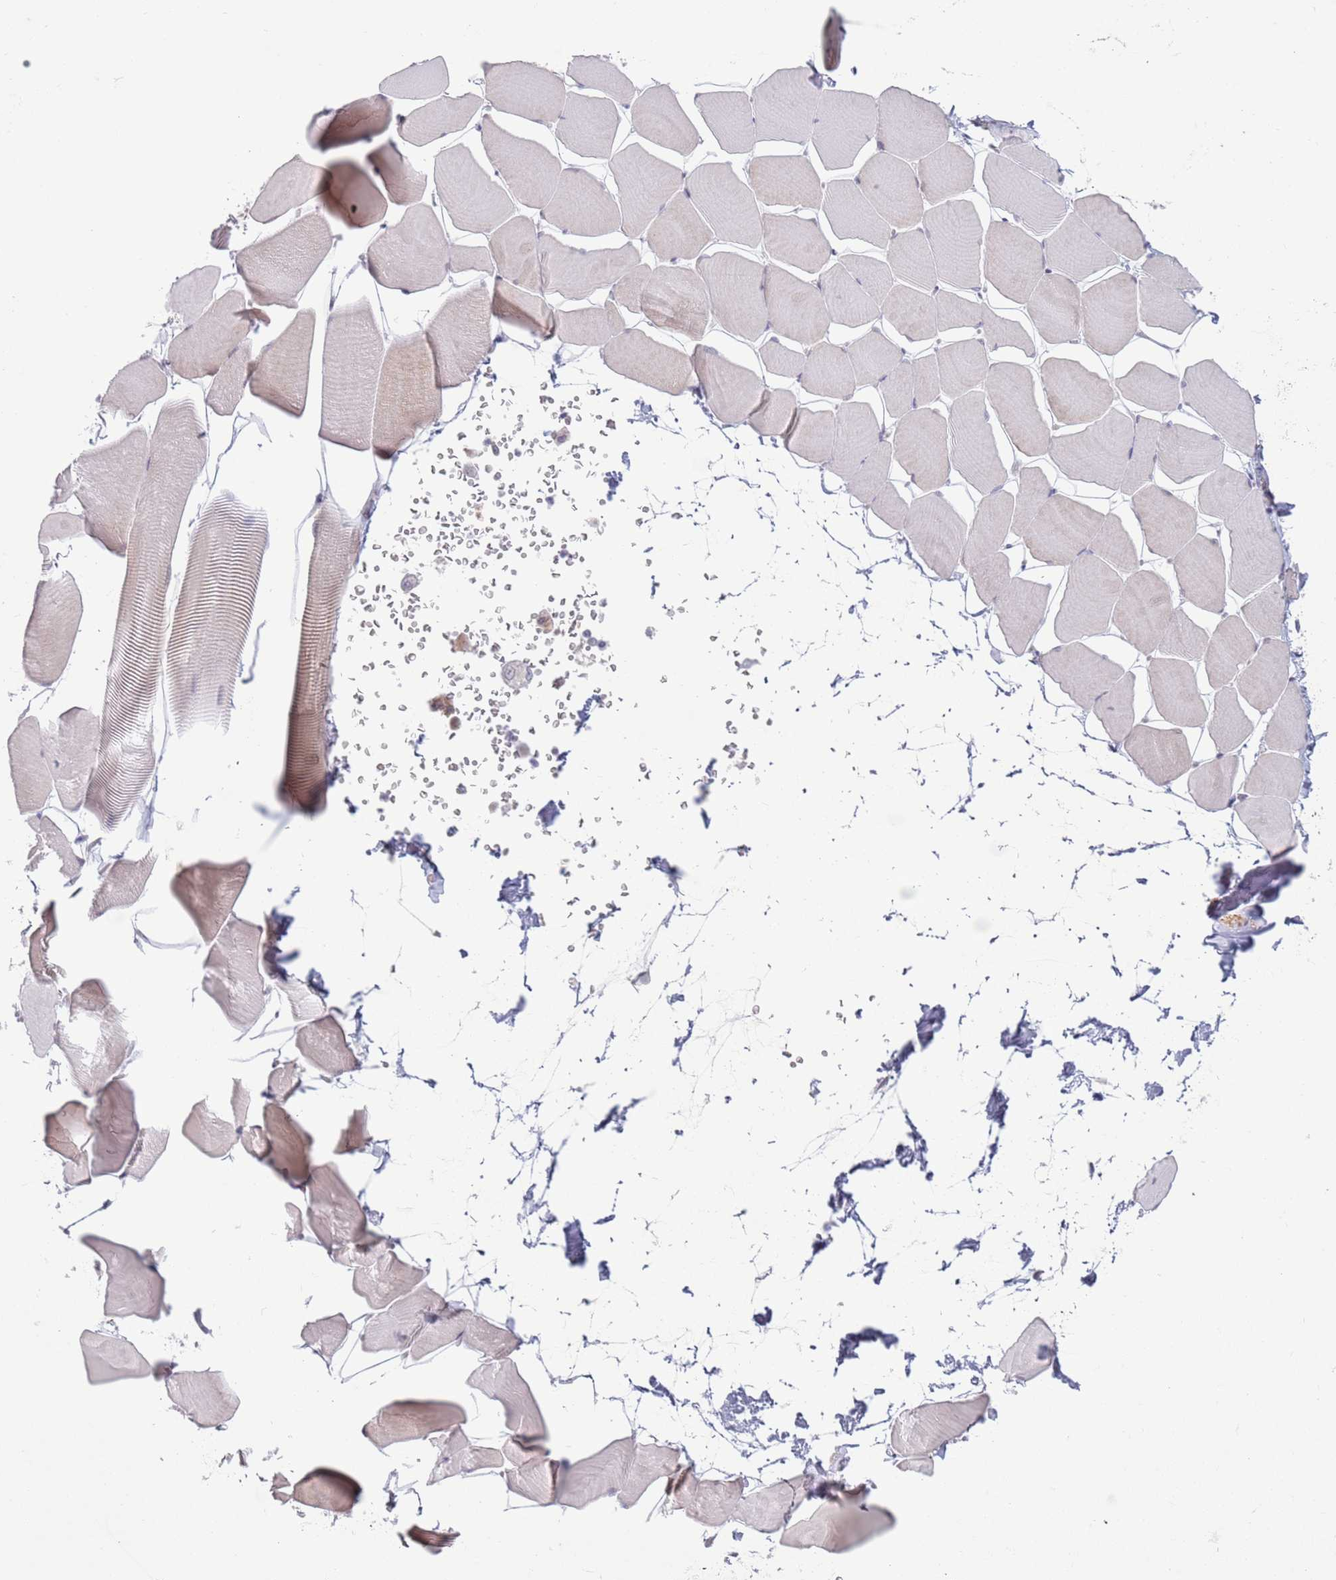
{"staining": {"intensity": "negative", "quantity": "none", "location": "none"}, "tissue": "skeletal muscle", "cell_type": "Myocytes", "image_type": "normal", "snomed": [{"axis": "morphology", "description": "Normal tissue, NOS"}, {"axis": "topography", "description": "Skeletal muscle"}], "caption": "IHC of benign skeletal muscle shows no expression in myocytes.", "gene": "MRPL34", "patient": {"sex": "male", "age": 25}}